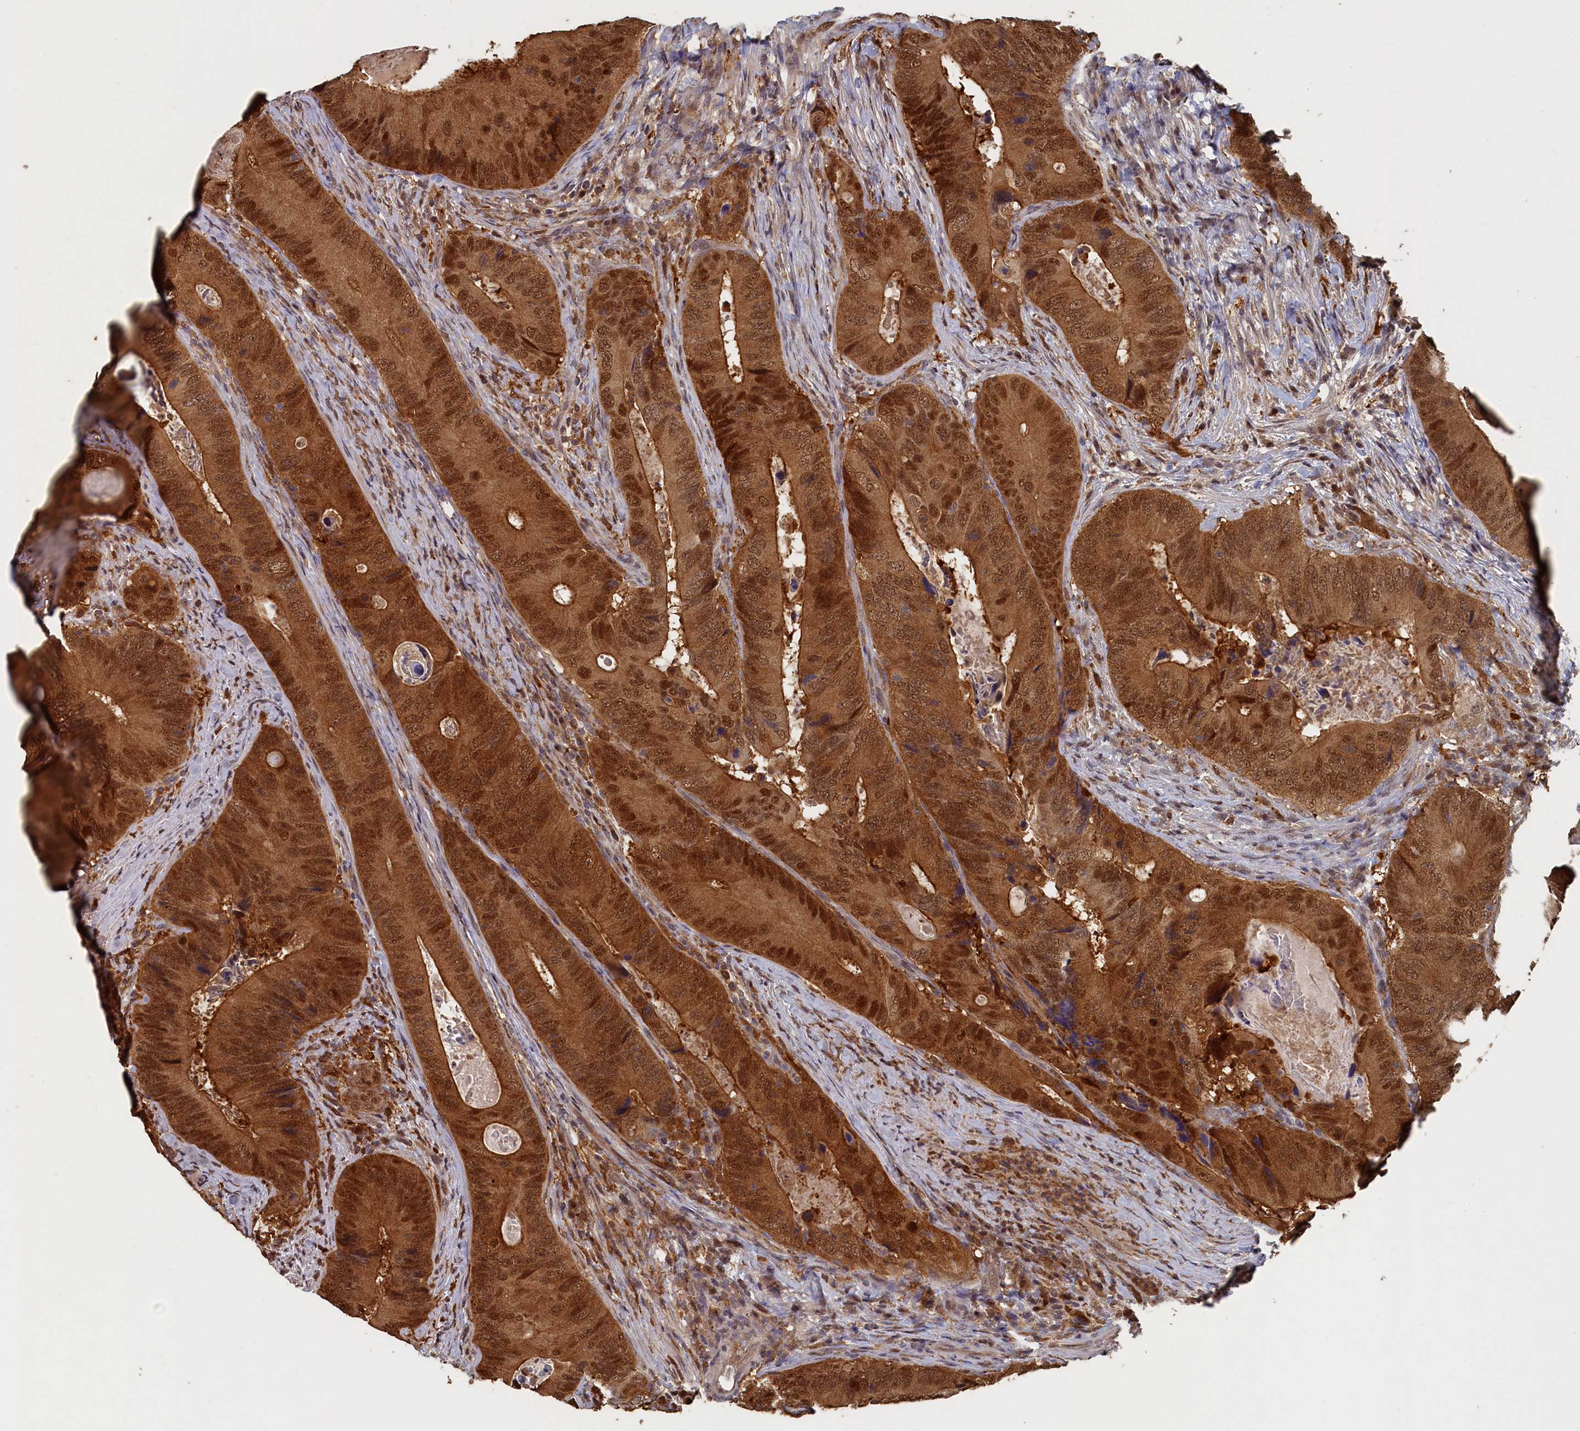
{"staining": {"intensity": "strong", "quantity": ">75%", "location": "cytoplasmic/membranous,nuclear"}, "tissue": "colorectal cancer", "cell_type": "Tumor cells", "image_type": "cancer", "snomed": [{"axis": "morphology", "description": "Adenocarcinoma, NOS"}, {"axis": "topography", "description": "Colon"}], "caption": "Immunohistochemistry (IHC) of colorectal adenocarcinoma demonstrates high levels of strong cytoplasmic/membranous and nuclear expression in about >75% of tumor cells.", "gene": "UCHL3", "patient": {"sex": "male", "age": 84}}